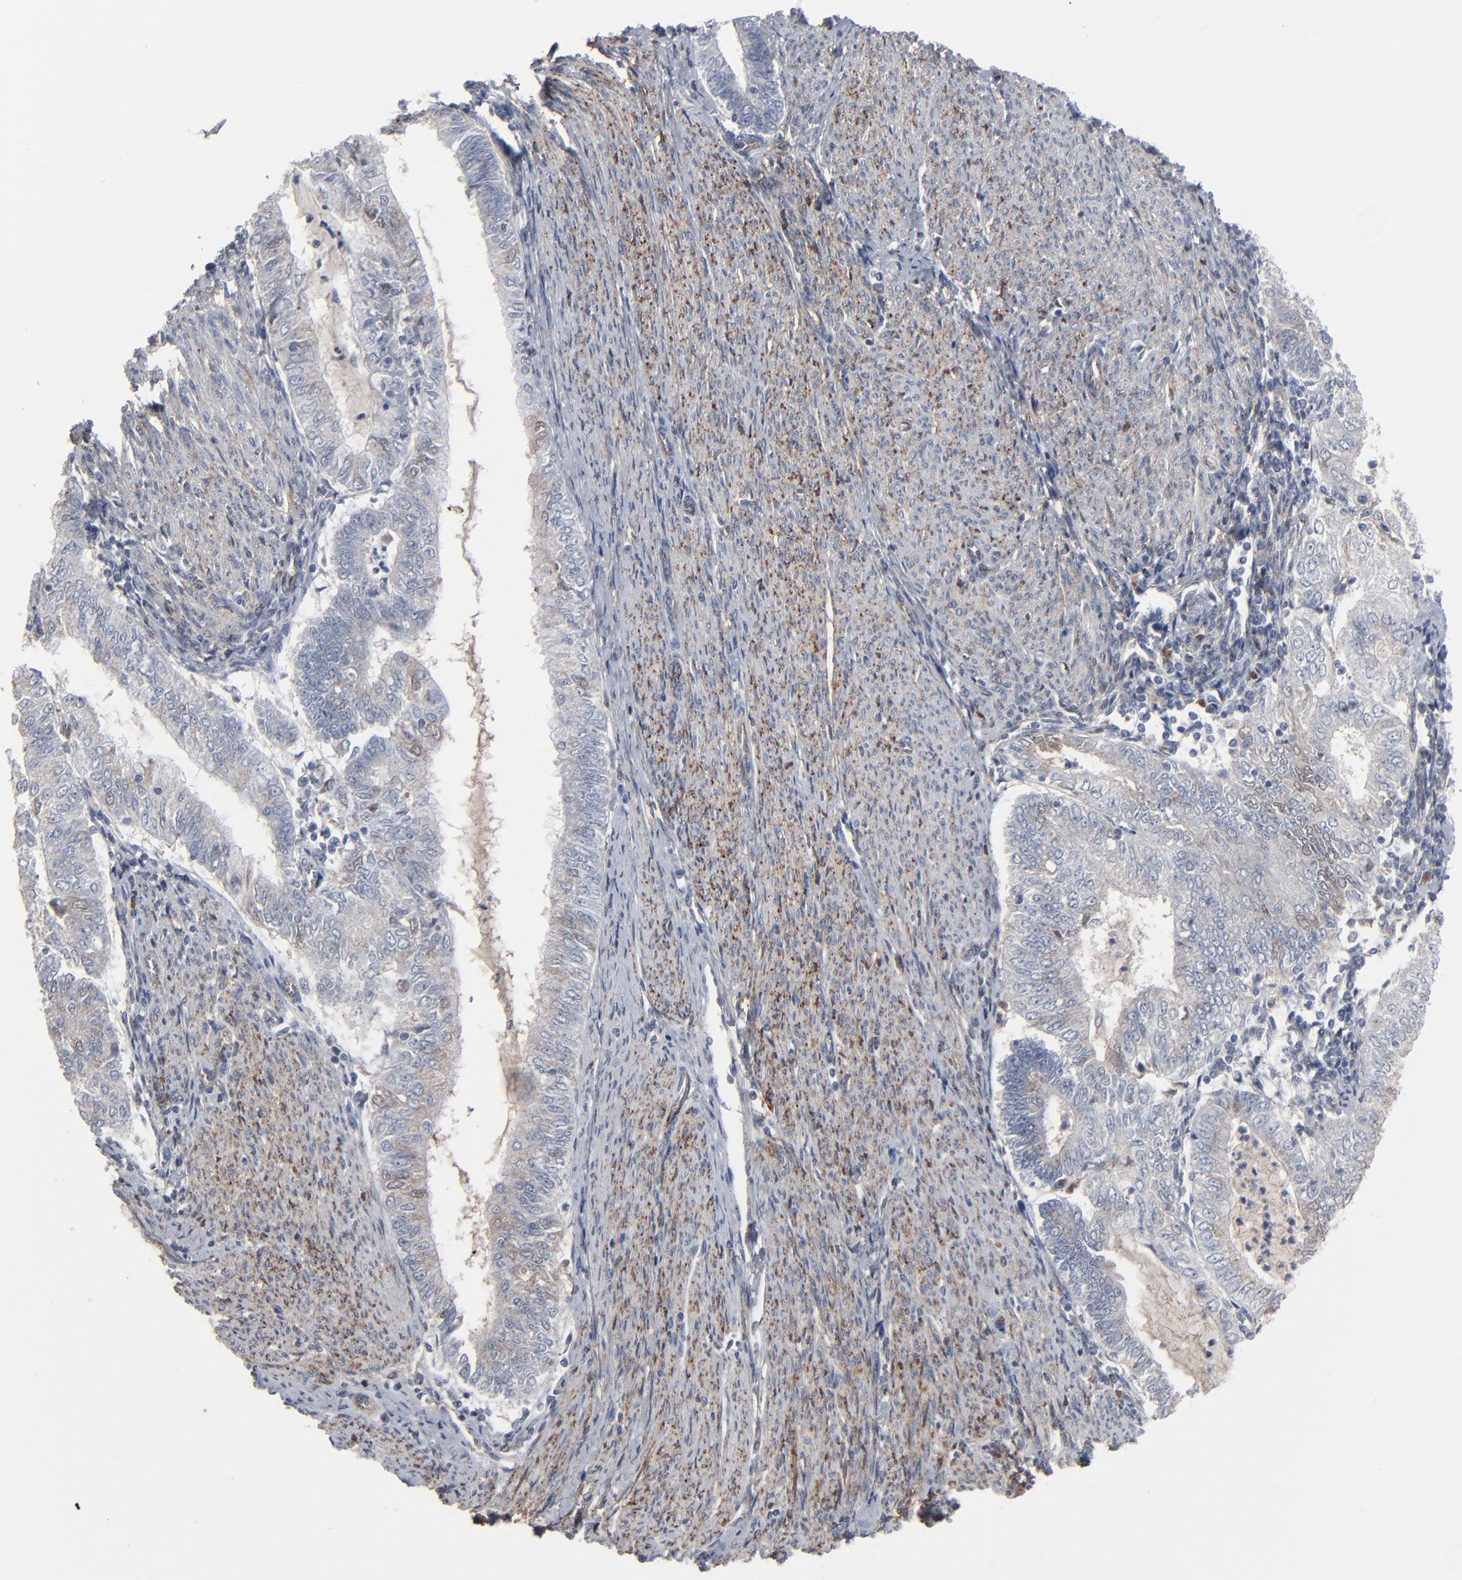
{"staining": {"intensity": "negative", "quantity": "none", "location": "none"}, "tissue": "endometrial cancer", "cell_type": "Tumor cells", "image_type": "cancer", "snomed": [{"axis": "morphology", "description": "Adenocarcinoma, NOS"}, {"axis": "topography", "description": "Endometrium"}], "caption": "A high-resolution histopathology image shows immunohistochemistry staining of endometrial cancer (adenocarcinoma), which shows no significant positivity in tumor cells.", "gene": "JAM3", "patient": {"sex": "female", "age": 66}}